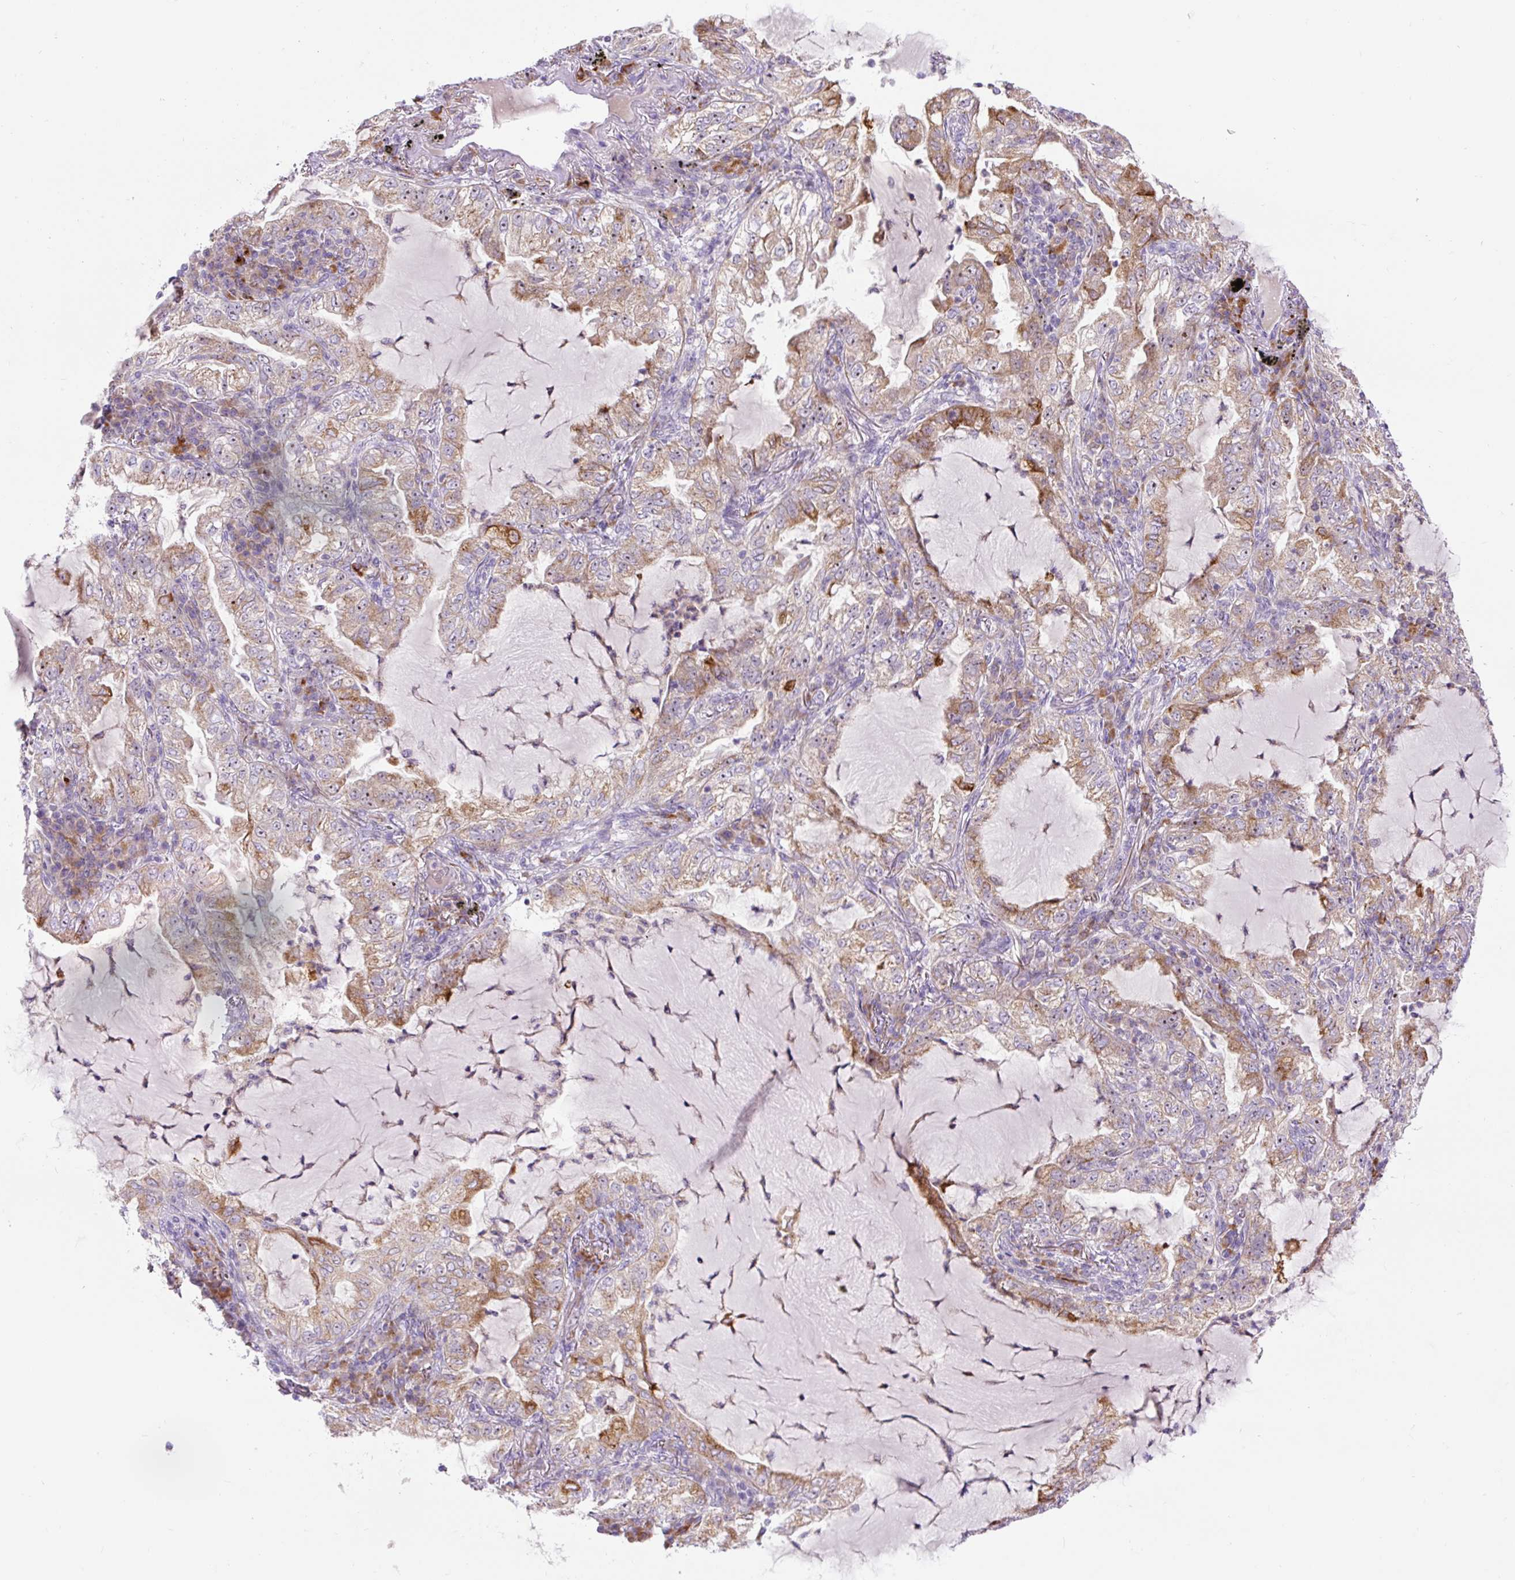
{"staining": {"intensity": "moderate", "quantity": "25%-75%", "location": "cytoplasmic/membranous"}, "tissue": "lung cancer", "cell_type": "Tumor cells", "image_type": "cancer", "snomed": [{"axis": "morphology", "description": "Adenocarcinoma, NOS"}, {"axis": "topography", "description": "Lung"}], "caption": "There is medium levels of moderate cytoplasmic/membranous expression in tumor cells of adenocarcinoma (lung), as demonstrated by immunohistochemical staining (brown color).", "gene": "ZNF596", "patient": {"sex": "female", "age": 73}}